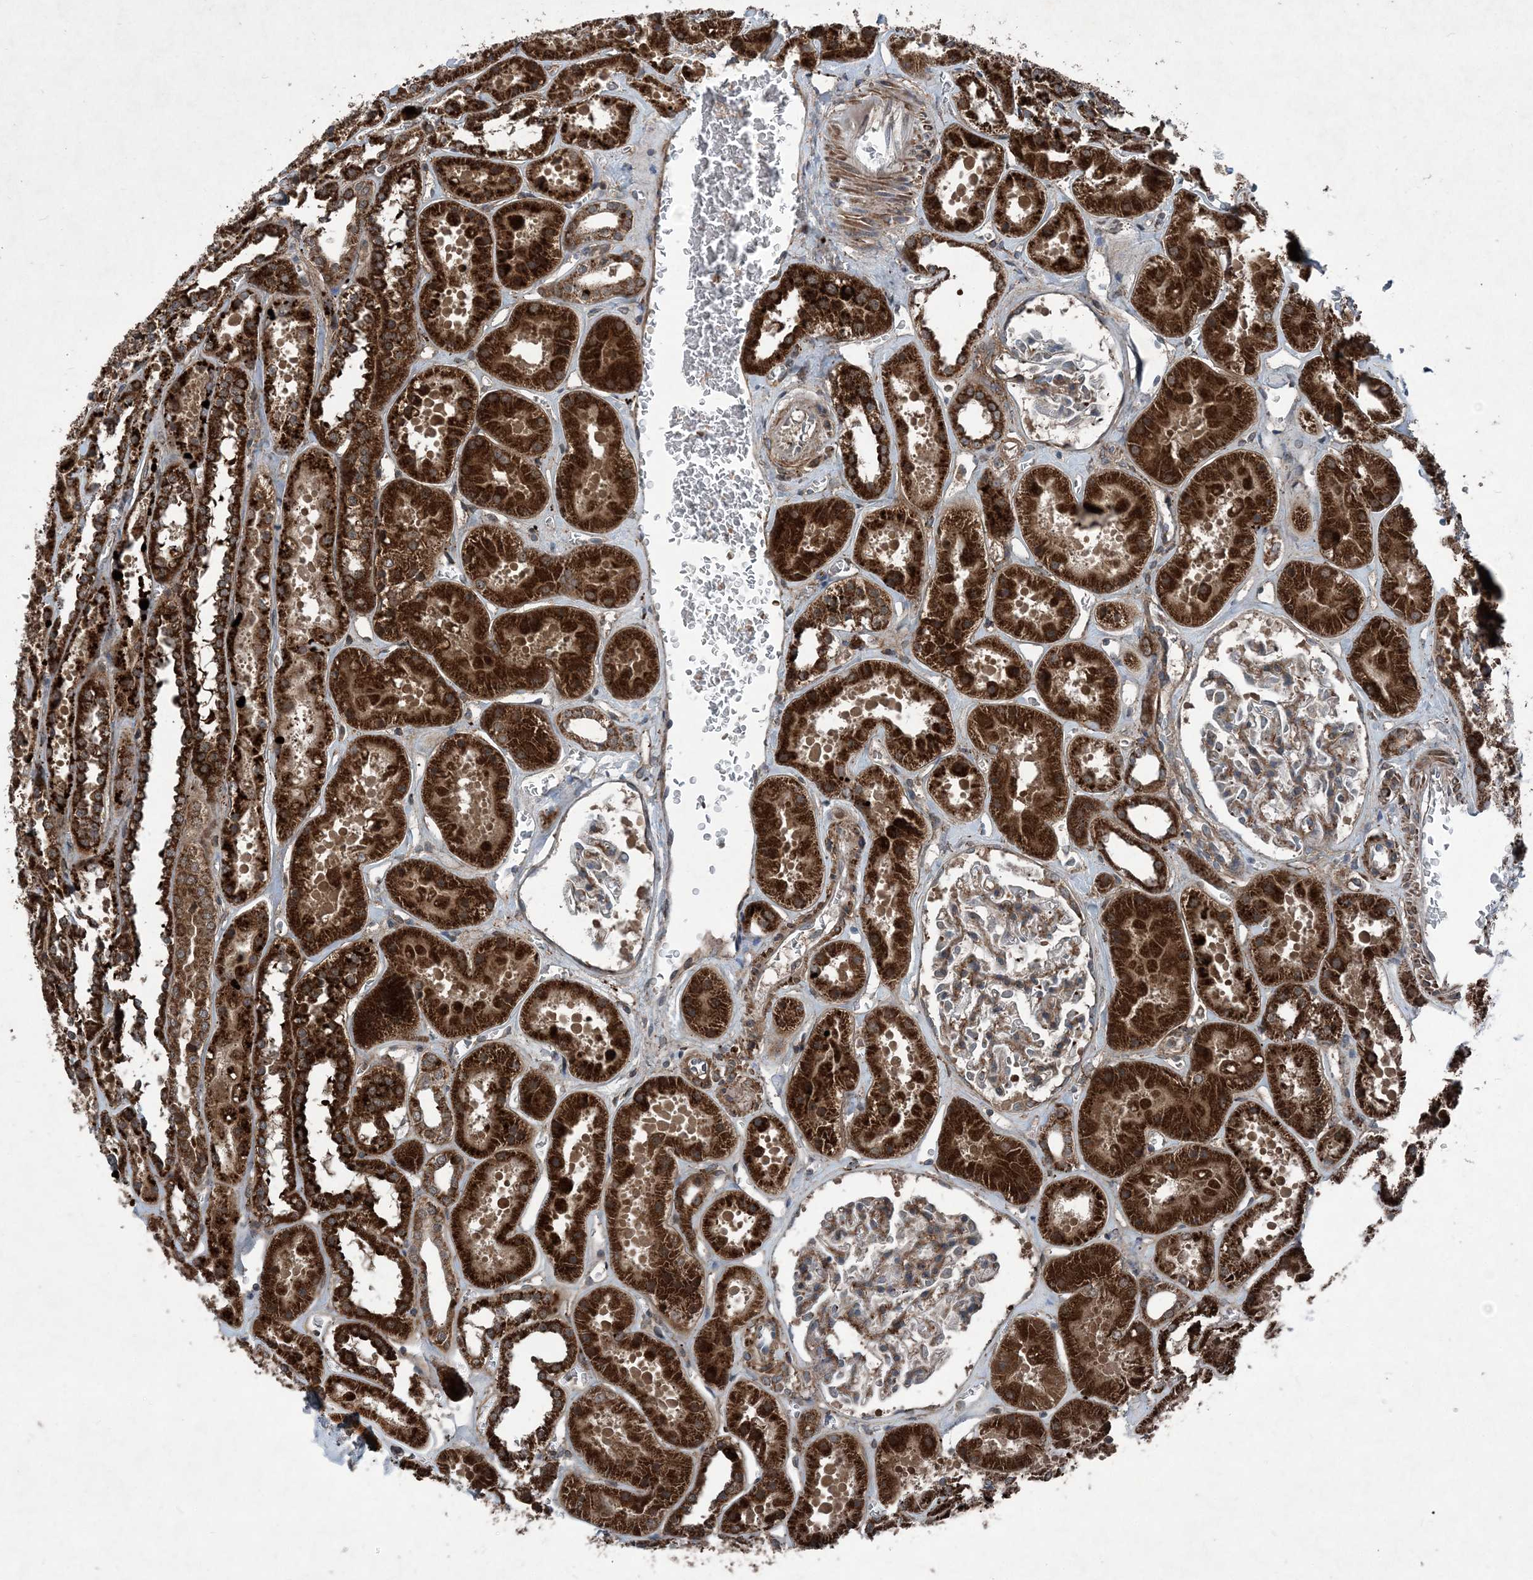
{"staining": {"intensity": "moderate", "quantity": "25%-75%", "location": "cytoplasmic/membranous"}, "tissue": "kidney", "cell_type": "Cells in glomeruli", "image_type": "normal", "snomed": [{"axis": "morphology", "description": "Normal tissue, NOS"}, {"axis": "topography", "description": "Kidney"}], "caption": "This histopathology image exhibits normal kidney stained with IHC to label a protein in brown. The cytoplasmic/membranous of cells in glomeruli show moderate positivity for the protein. Nuclei are counter-stained blue.", "gene": "NDUFA2", "patient": {"sex": "female", "age": 41}}